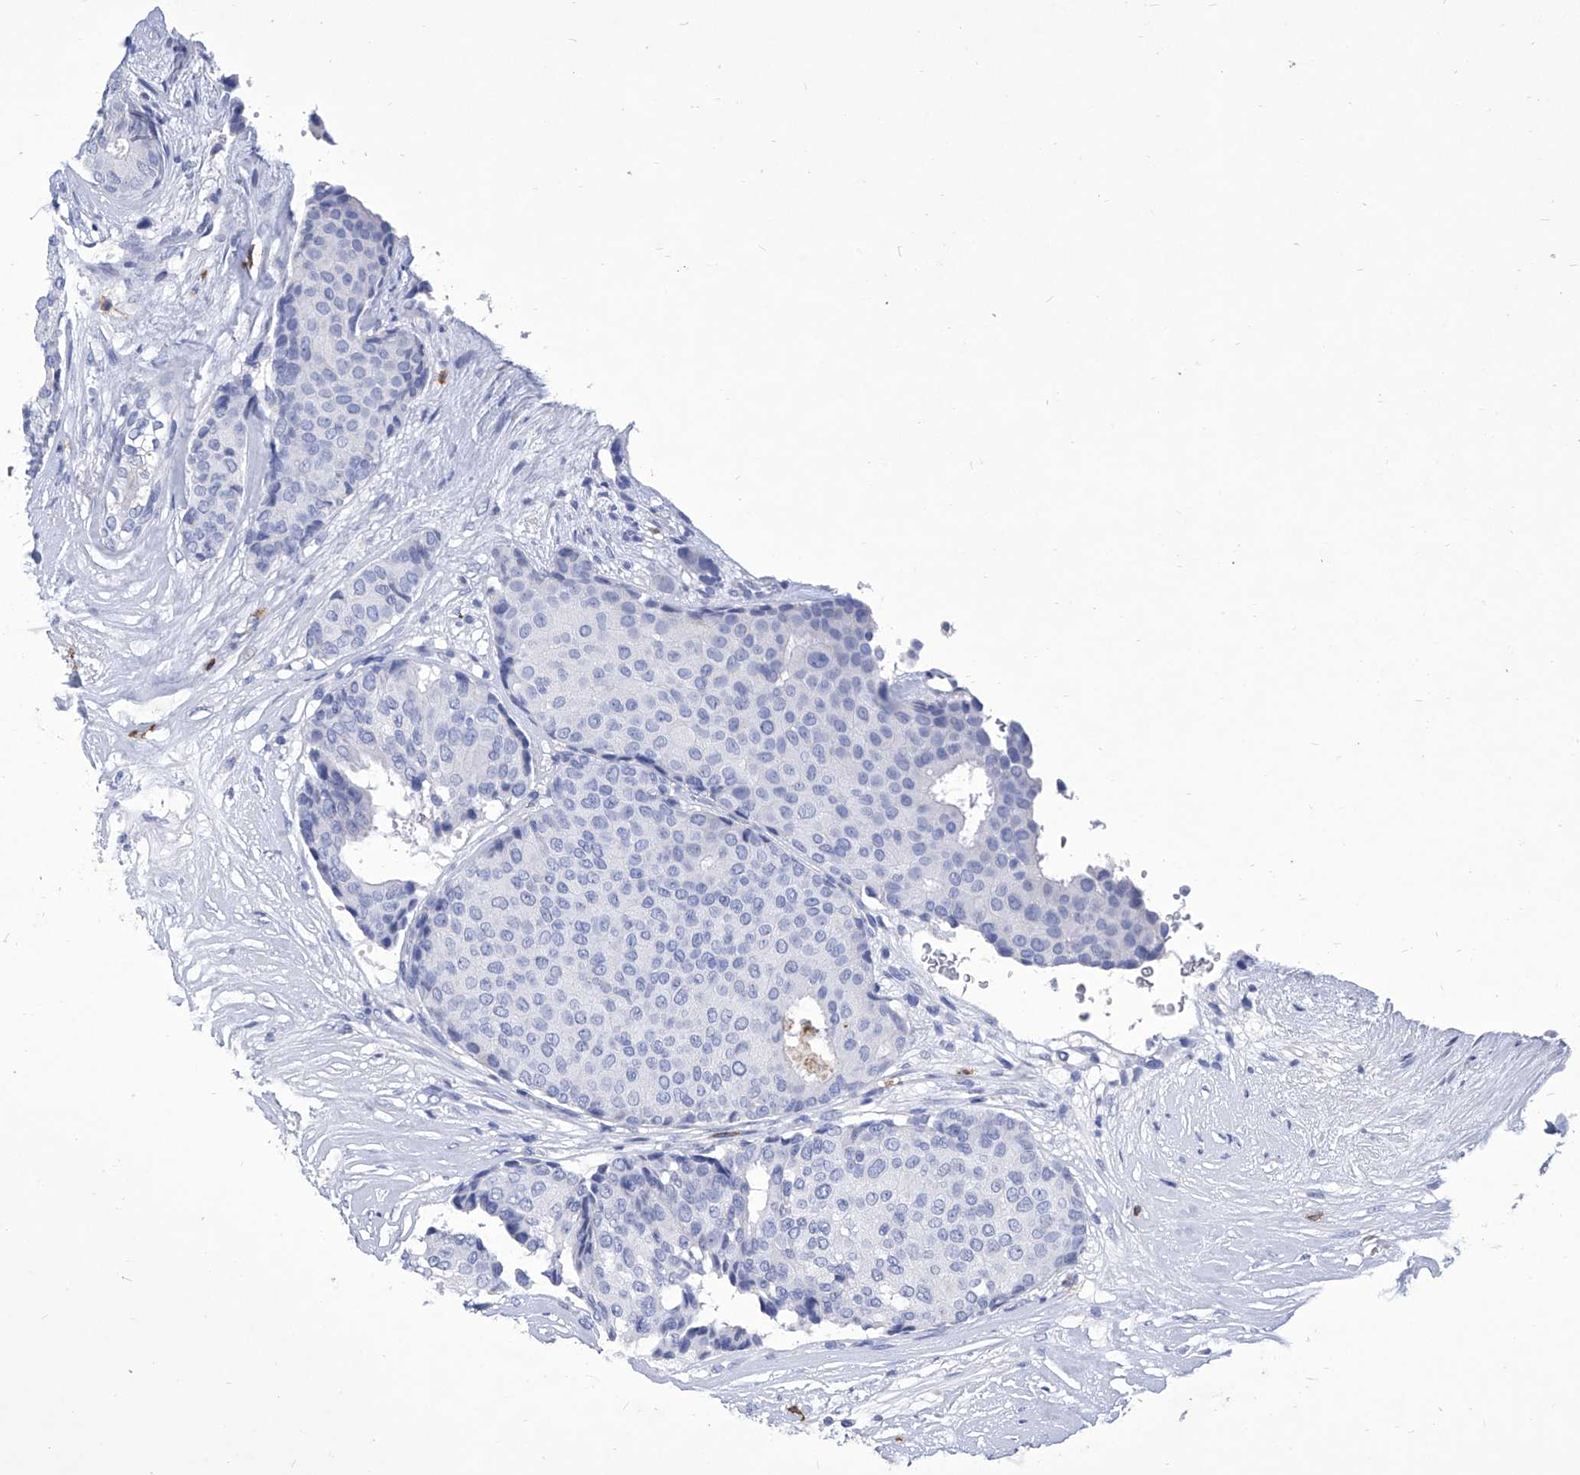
{"staining": {"intensity": "negative", "quantity": "none", "location": "none"}, "tissue": "breast cancer", "cell_type": "Tumor cells", "image_type": "cancer", "snomed": [{"axis": "morphology", "description": "Duct carcinoma"}, {"axis": "topography", "description": "Breast"}], "caption": "Immunohistochemistry of human breast cancer (invasive ductal carcinoma) demonstrates no positivity in tumor cells.", "gene": "IFNL2", "patient": {"sex": "female", "age": 75}}